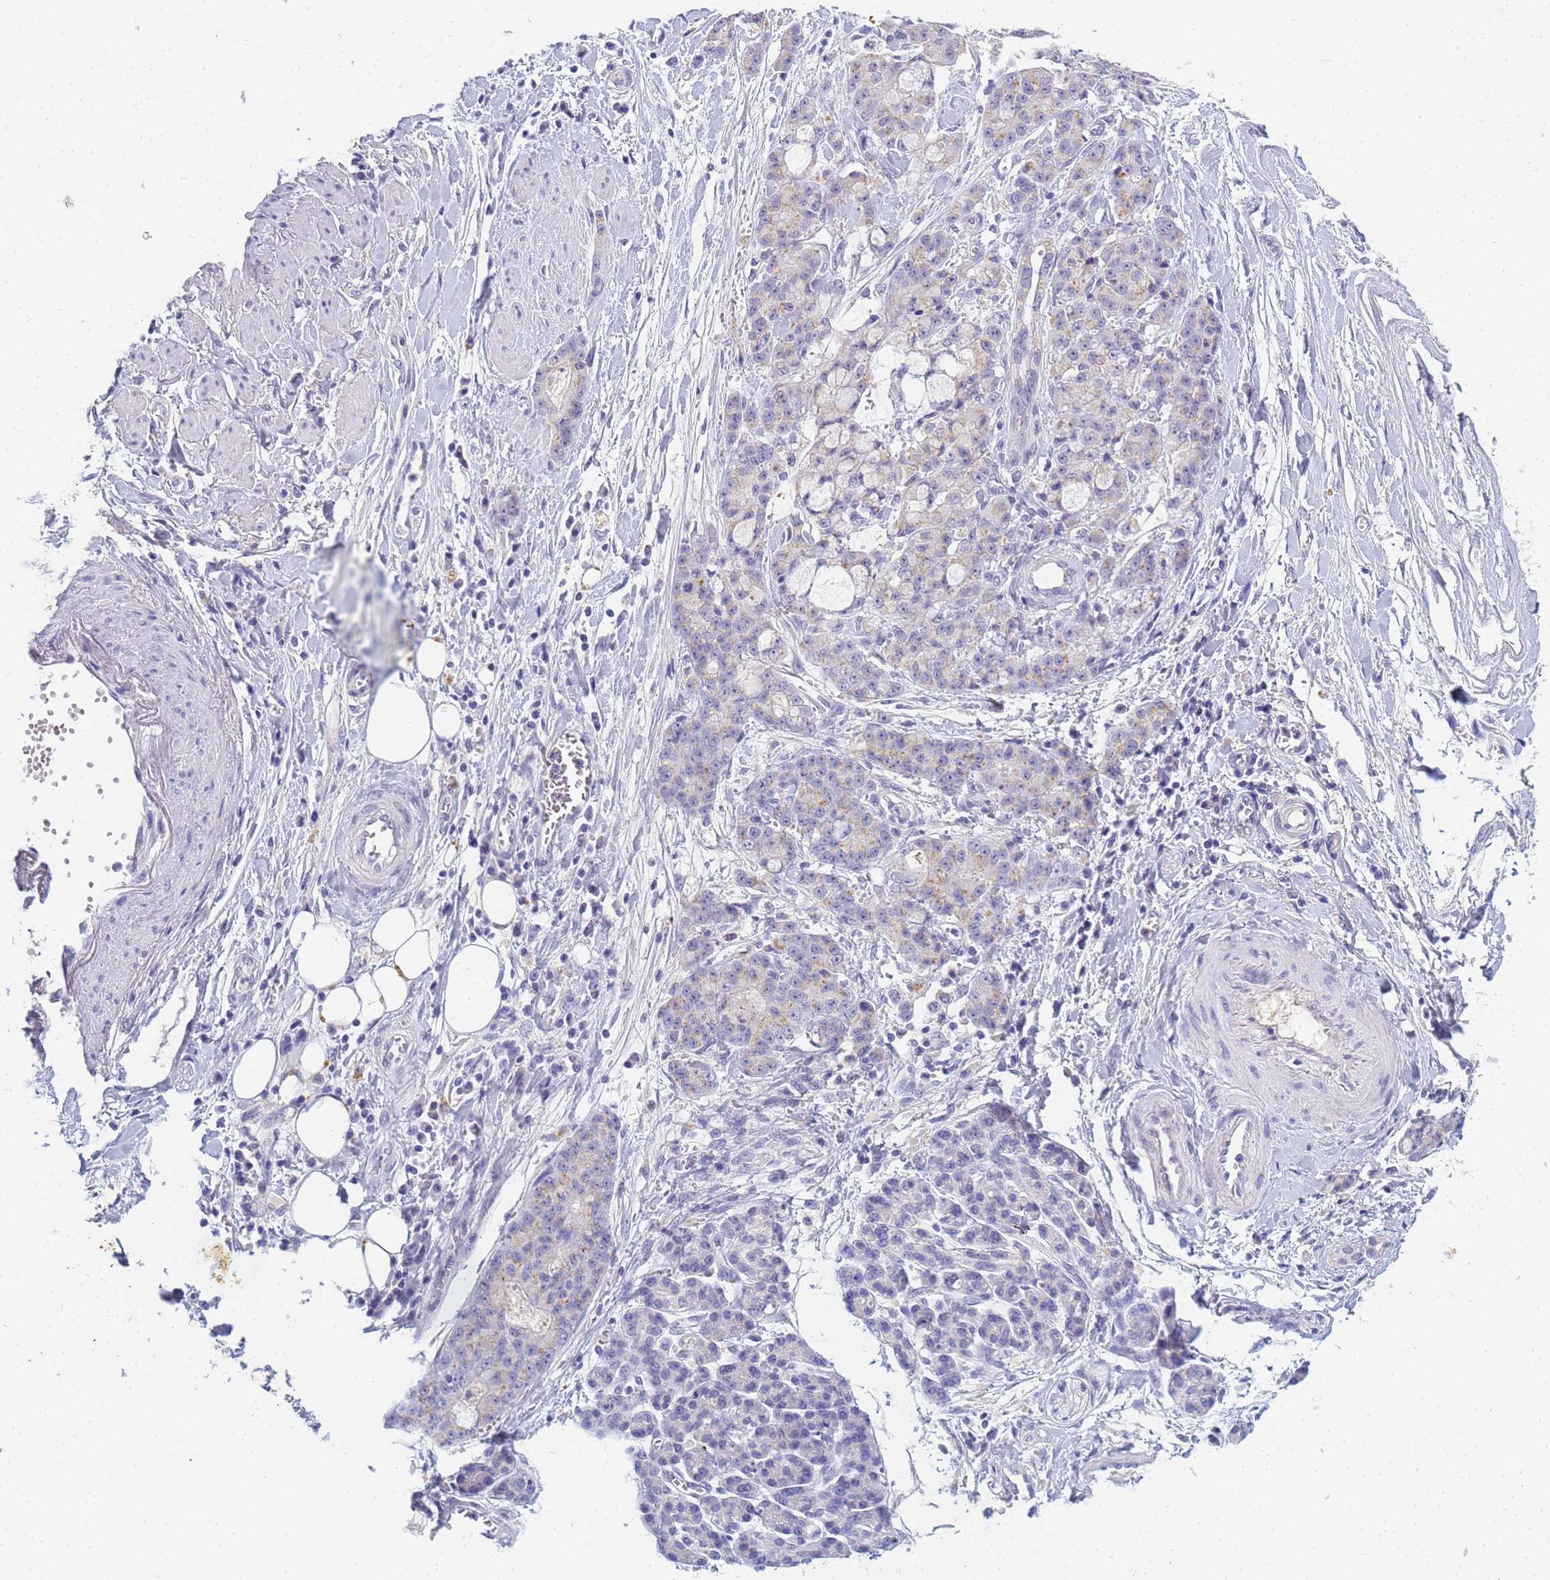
{"staining": {"intensity": "weak", "quantity": "<25%", "location": "cytoplasmic/membranous"}, "tissue": "pancreatic cancer", "cell_type": "Tumor cells", "image_type": "cancer", "snomed": [{"axis": "morphology", "description": "Adenocarcinoma, NOS"}, {"axis": "topography", "description": "Pancreas"}], "caption": "Adenocarcinoma (pancreatic) was stained to show a protein in brown. There is no significant positivity in tumor cells.", "gene": "B3GNT8", "patient": {"sex": "female", "age": 73}}